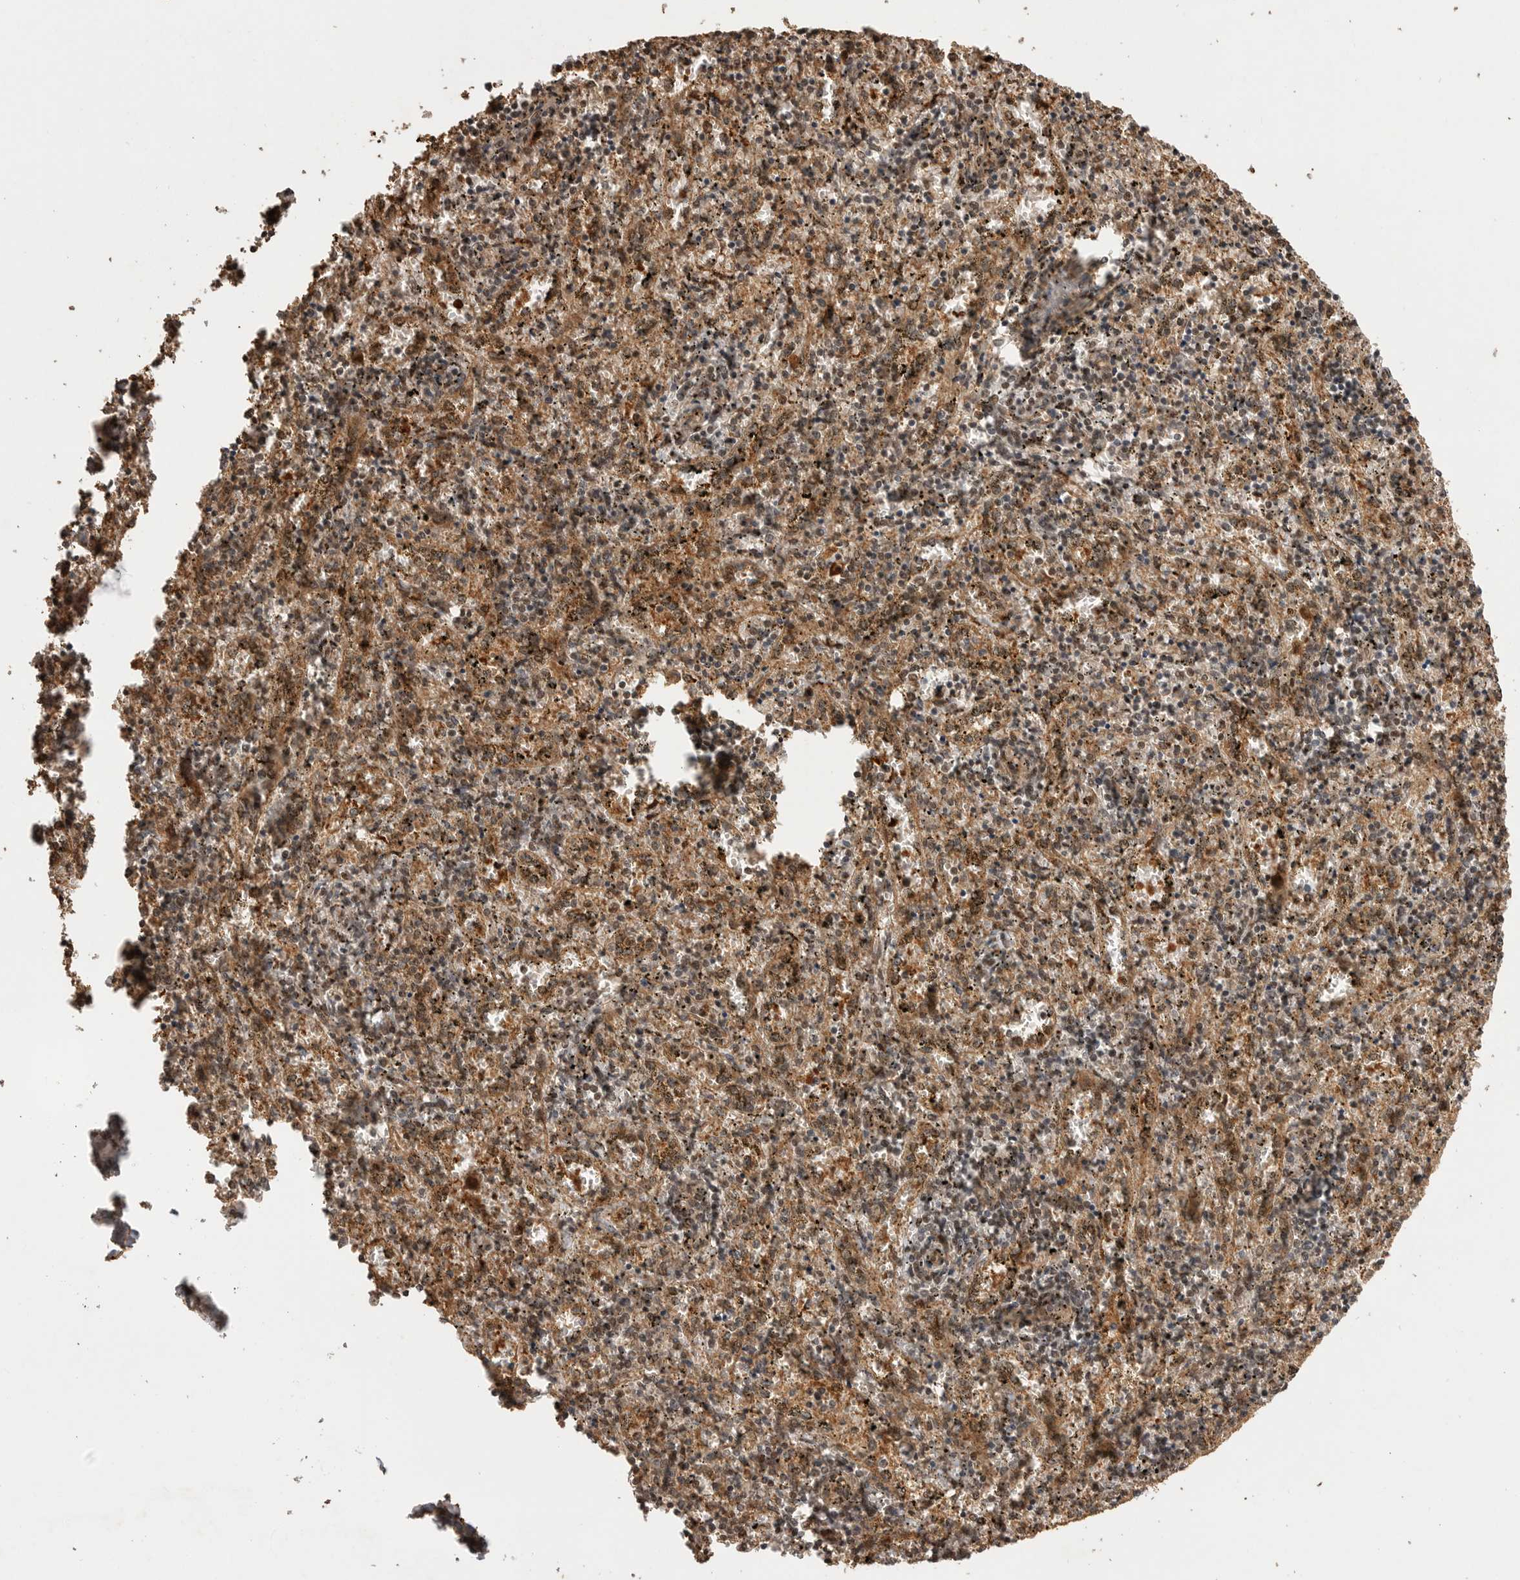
{"staining": {"intensity": "moderate", "quantity": ">75%", "location": "cytoplasmic/membranous,nuclear"}, "tissue": "spleen", "cell_type": "Cells in red pulp", "image_type": "normal", "snomed": [{"axis": "morphology", "description": "Normal tissue, NOS"}, {"axis": "topography", "description": "Spleen"}], "caption": "Immunohistochemical staining of normal spleen reveals moderate cytoplasmic/membranous,nuclear protein positivity in approximately >75% of cells in red pulp.", "gene": "BOC", "patient": {"sex": "male", "age": 11}}